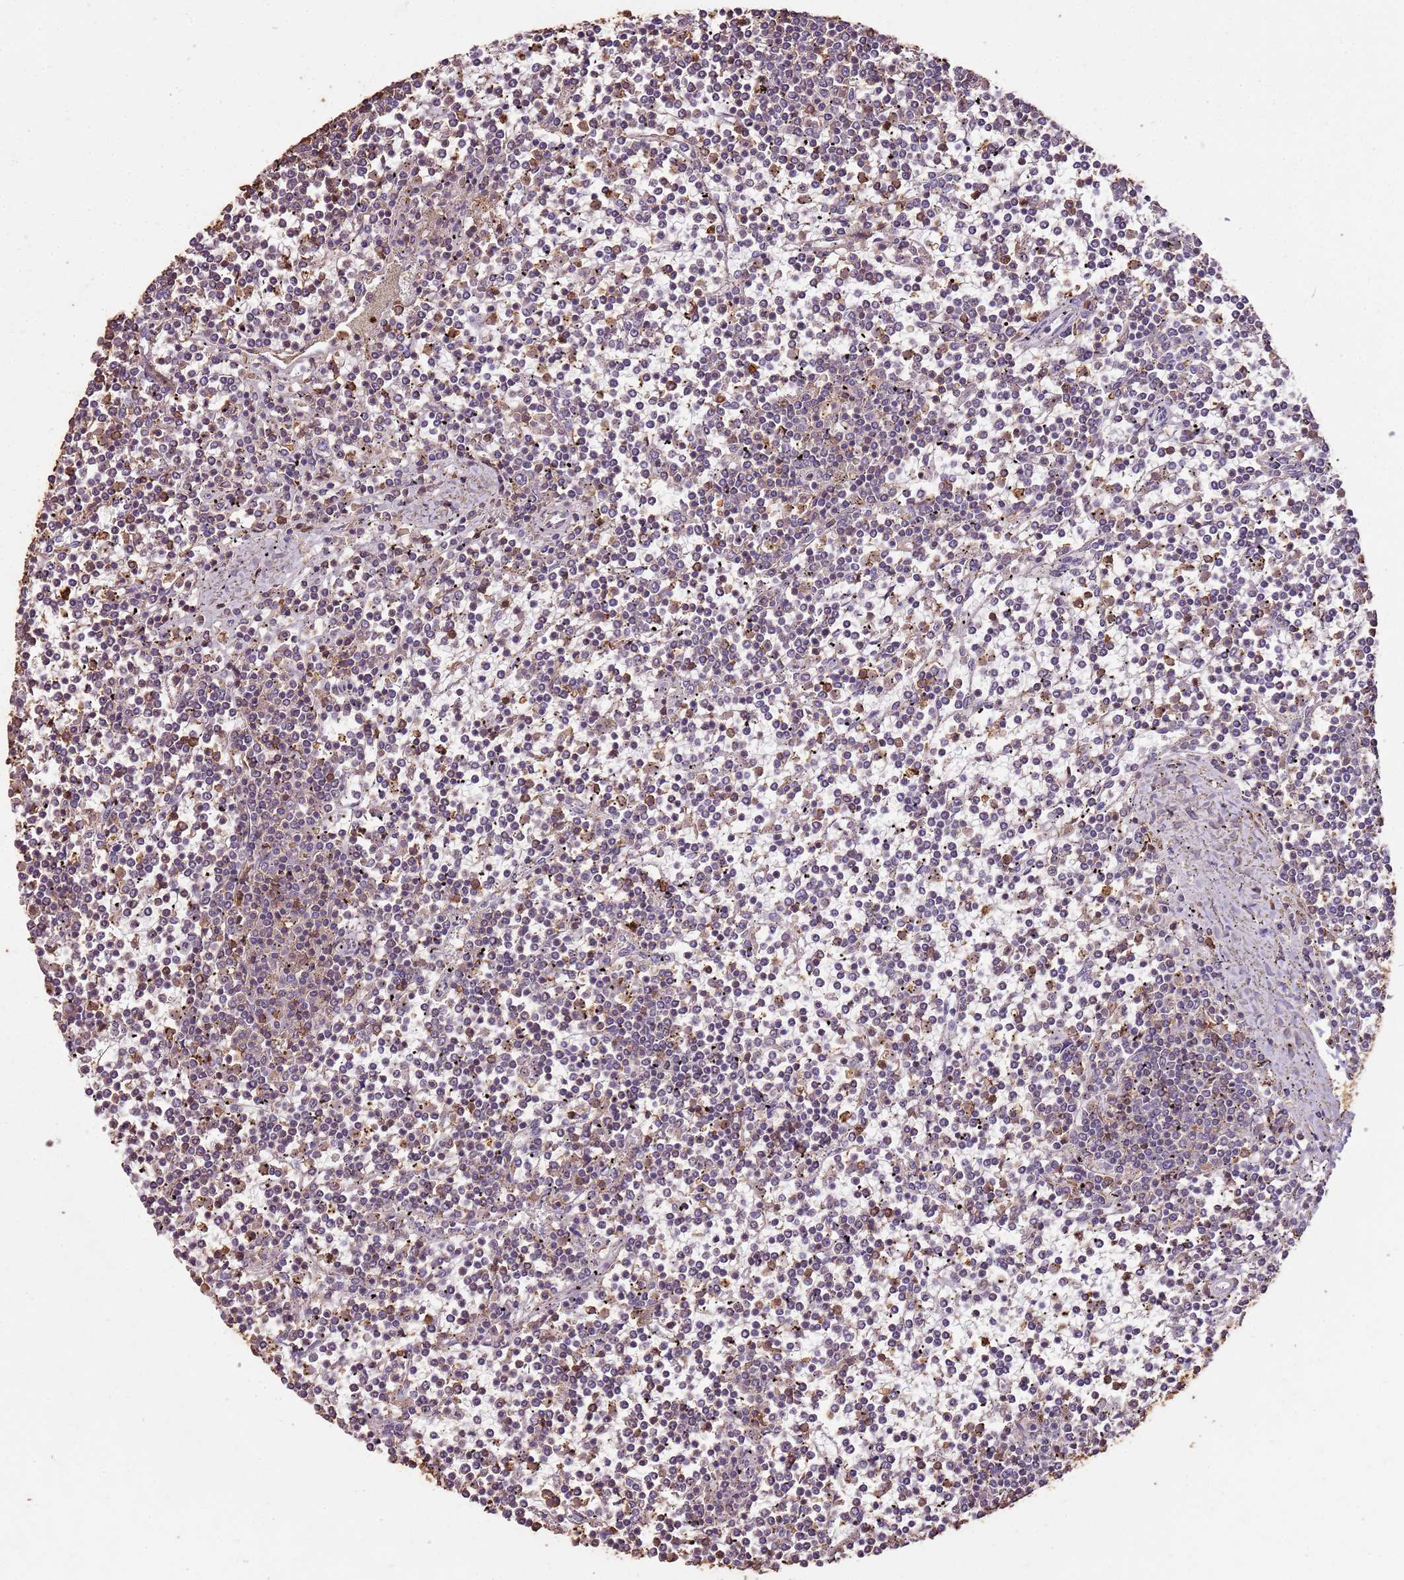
{"staining": {"intensity": "moderate", "quantity": "<25%", "location": "cytoplasmic/membranous"}, "tissue": "lymphoma", "cell_type": "Tumor cells", "image_type": "cancer", "snomed": [{"axis": "morphology", "description": "Malignant lymphoma, non-Hodgkin's type, Low grade"}, {"axis": "topography", "description": "Spleen"}], "caption": "The immunohistochemical stain highlights moderate cytoplasmic/membranous positivity in tumor cells of malignant lymphoma, non-Hodgkin's type (low-grade) tissue.", "gene": "ARL10", "patient": {"sex": "female", "age": 19}}